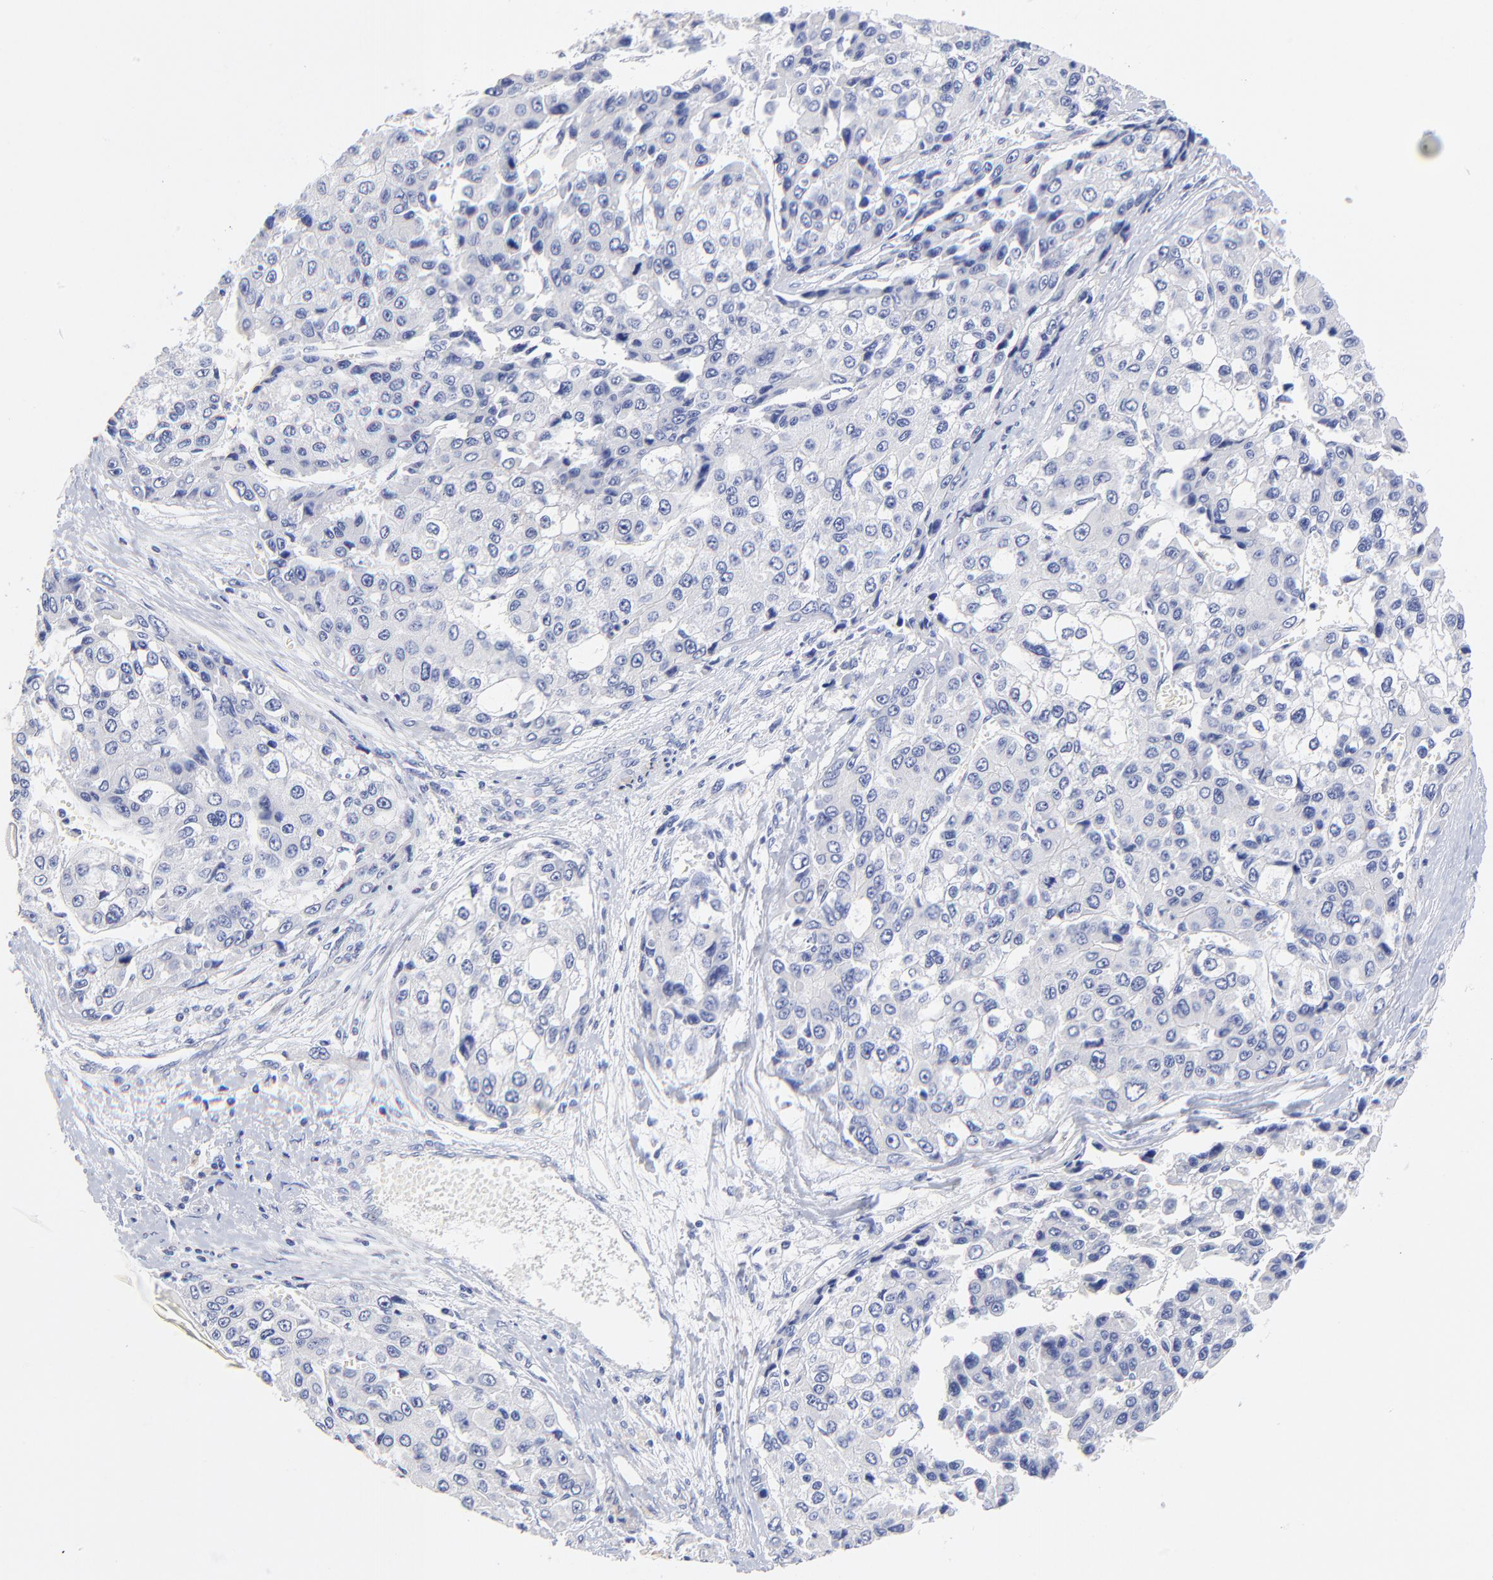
{"staining": {"intensity": "negative", "quantity": "none", "location": "none"}, "tissue": "liver cancer", "cell_type": "Tumor cells", "image_type": "cancer", "snomed": [{"axis": "morphology", "description": "Carcinoma, Hepatocellular, NOS"}, {"axis": "topography", "description": "Liver"}], "caption": "An IHC image of liver cancer is shown. There is no staining in tumor cells of liver cancer.", "gene": "SULT4A1", "patient": {"sex": "female", "age": 66}}